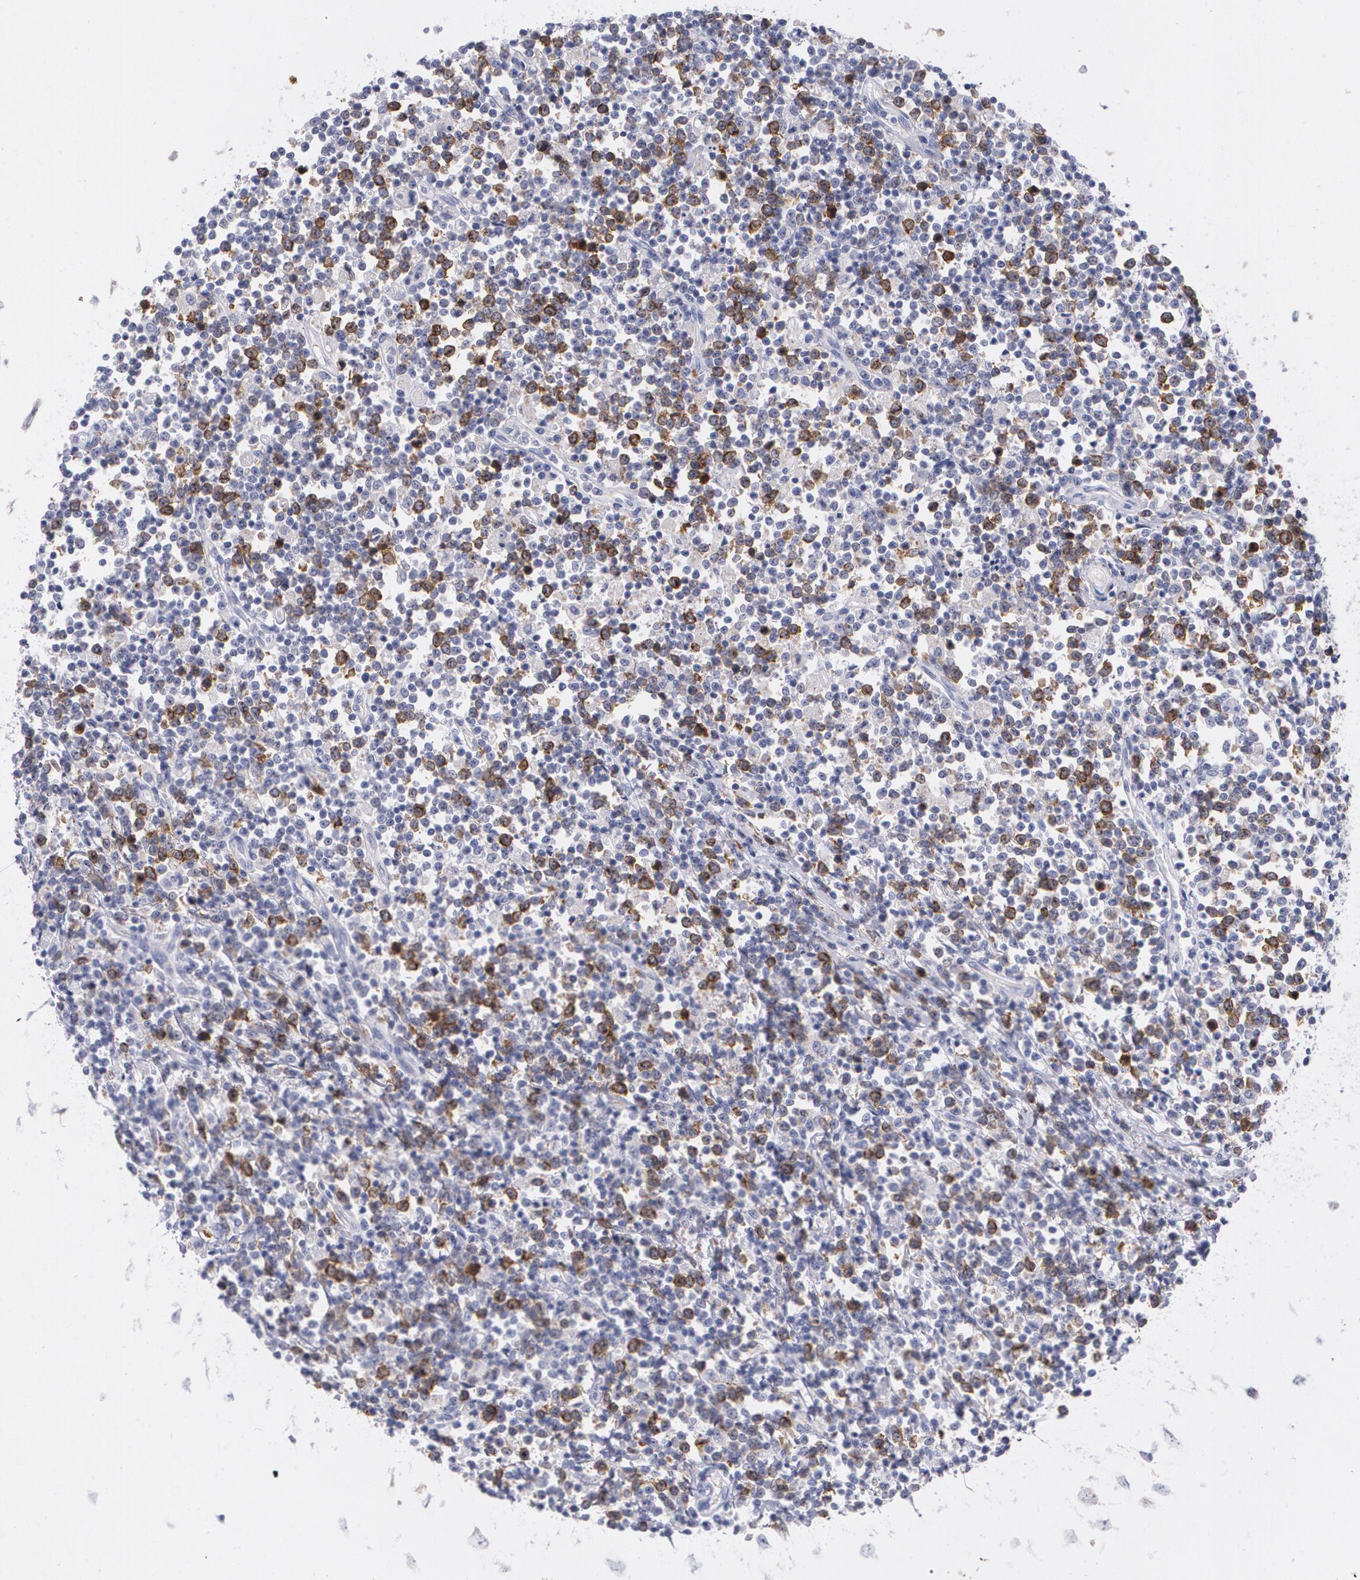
{"staining": {"intensity": "moderate", "quantity": "25%-75%", "location": "cytoplasmic/membranous"}, "tissue": "lymphoma", "cell_type": "Tumor cells", "image_type": "cancer", "snomed": [{"axis": "morphology", "description": "Malignant lymphoma, non-Hodgkin's type, High grade"}, {"axis": "topography", "description": "Colon"}], "caption": "High-grade malignant lymphoma, non-Hodgkin's type stained with a protein marker exhibits moderate staining in tumor cells.", "gene": "HMMR", "patient": {"sex": "male", "age": 82}}